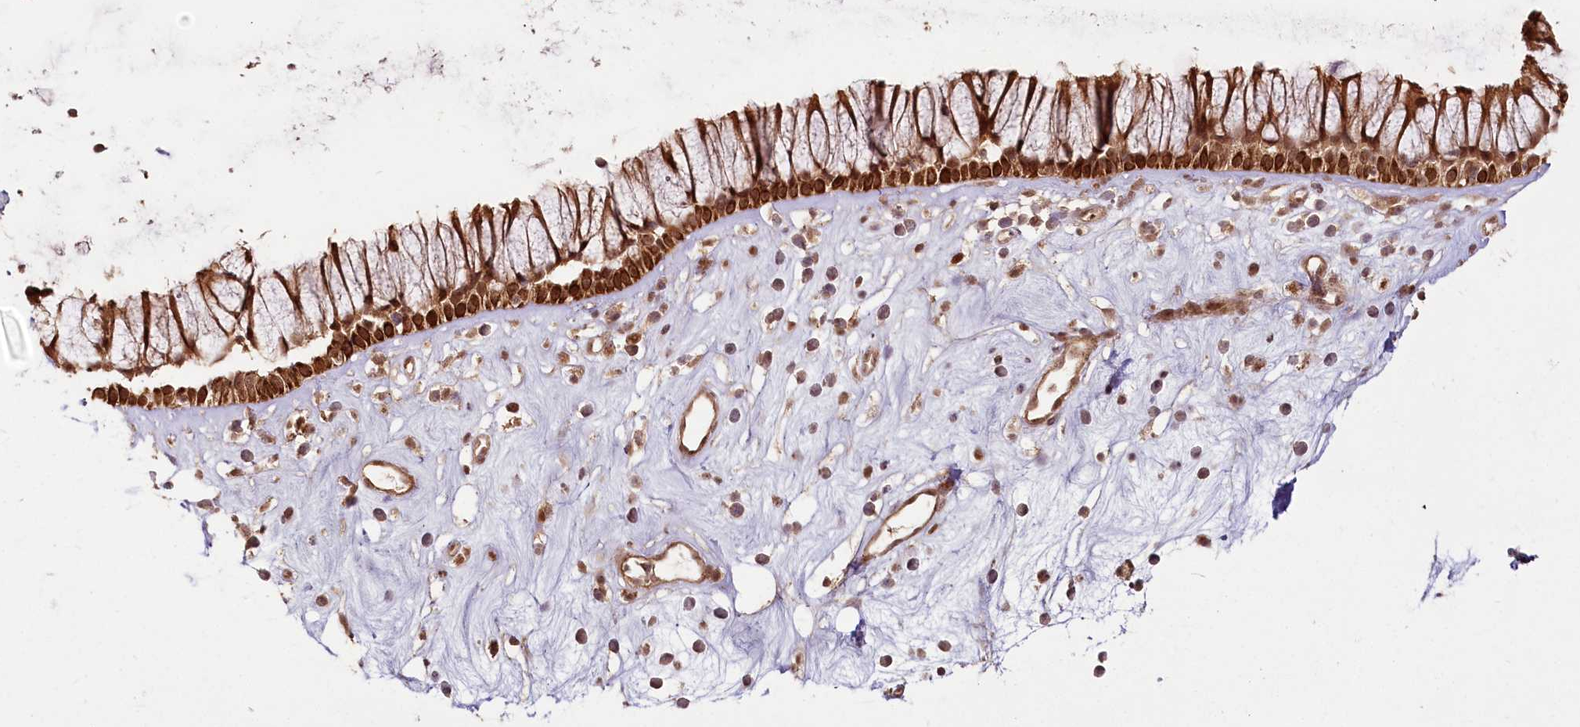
{"staining": {"intensity": "strong", "quantity": ">75%", "location": "cytoplasmic/membranous,nuclear"}, "tissue": "nasopharynx", "cell_type": "Respiratory epithelial cells", "image_type": "normal", "snomed": [{"axis": "morphology", "description": "Normal tissue, NOS"}, {"axis": "morphology", "description": "Inflammation, NOS"}, {"axis": "topography", "description": "Nasopharynx"}], "caption": "IHC photomicrograph of normal nasopharynx: human nasopharynx stained using IHC displays high levels of strong protein expression localized specifically in the cytoplasmic/membranous,nuclear of respiratory epithelial cells, appearing as a cytoplasmic/membranous,nuclear brown color.", "gene": "R3HDM2", "patient": {"sex": "male", "age": 29}}